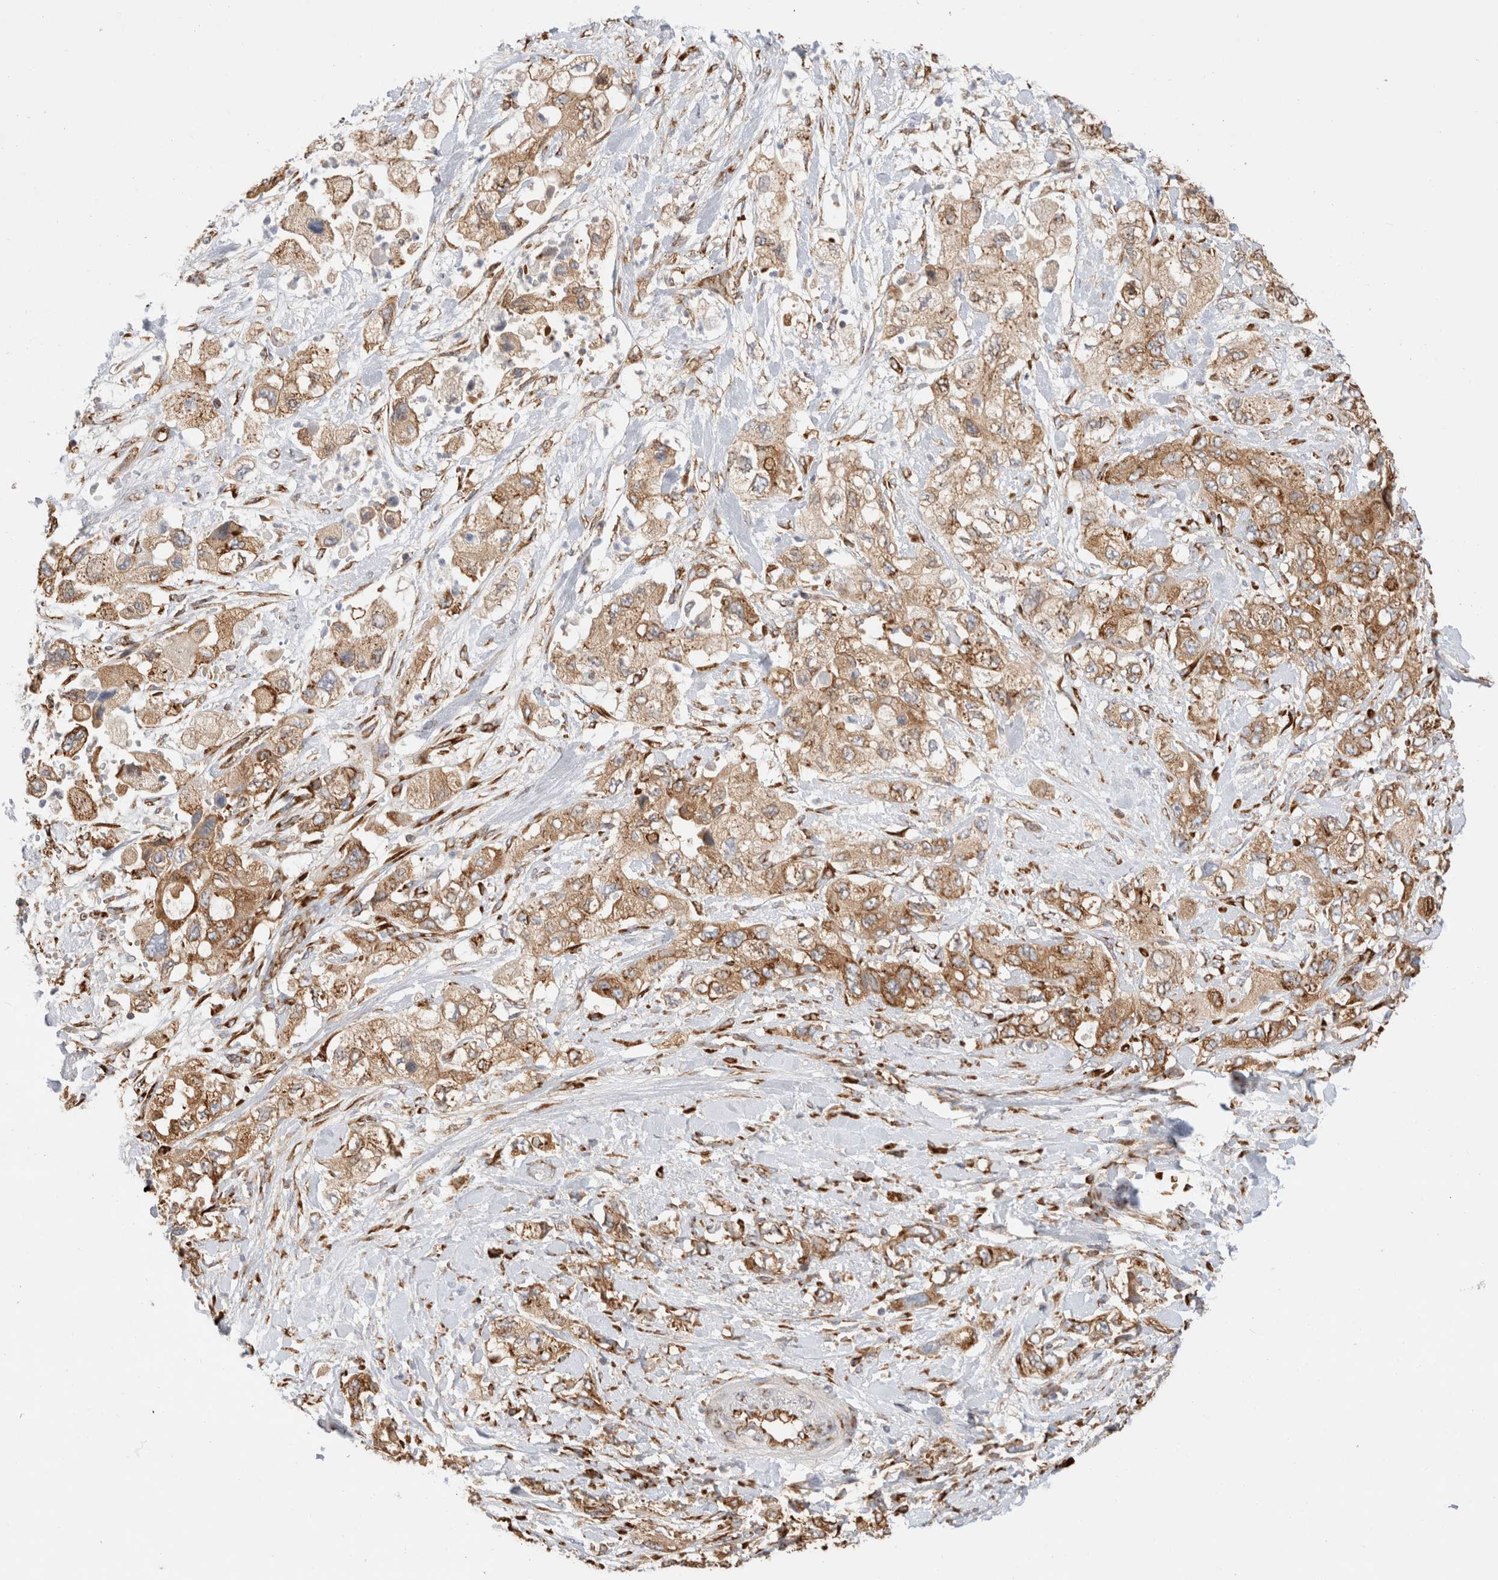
{"staining": {"intensity": "moderate", "quantity": ">75%", "location": "cytoplasmic/membranous"}, "tissue": "pancreatic cancer", "cell_type": "Tumor cells", "image_type": "cancer", "snomed": [{"axis": "morphology", "description": "Adenocarcinoma, NOS"}, {"axis": "topography", "description": "Pancreas"}], "caption": "This is a photomicrograph of IHC staining of pancreatic cancer, which shows moderate expression in the cytoplasmic/membranous of tumor cells.", "gene": "ZC2HC1A", "patient": {"sex": "female", "age": 73}}